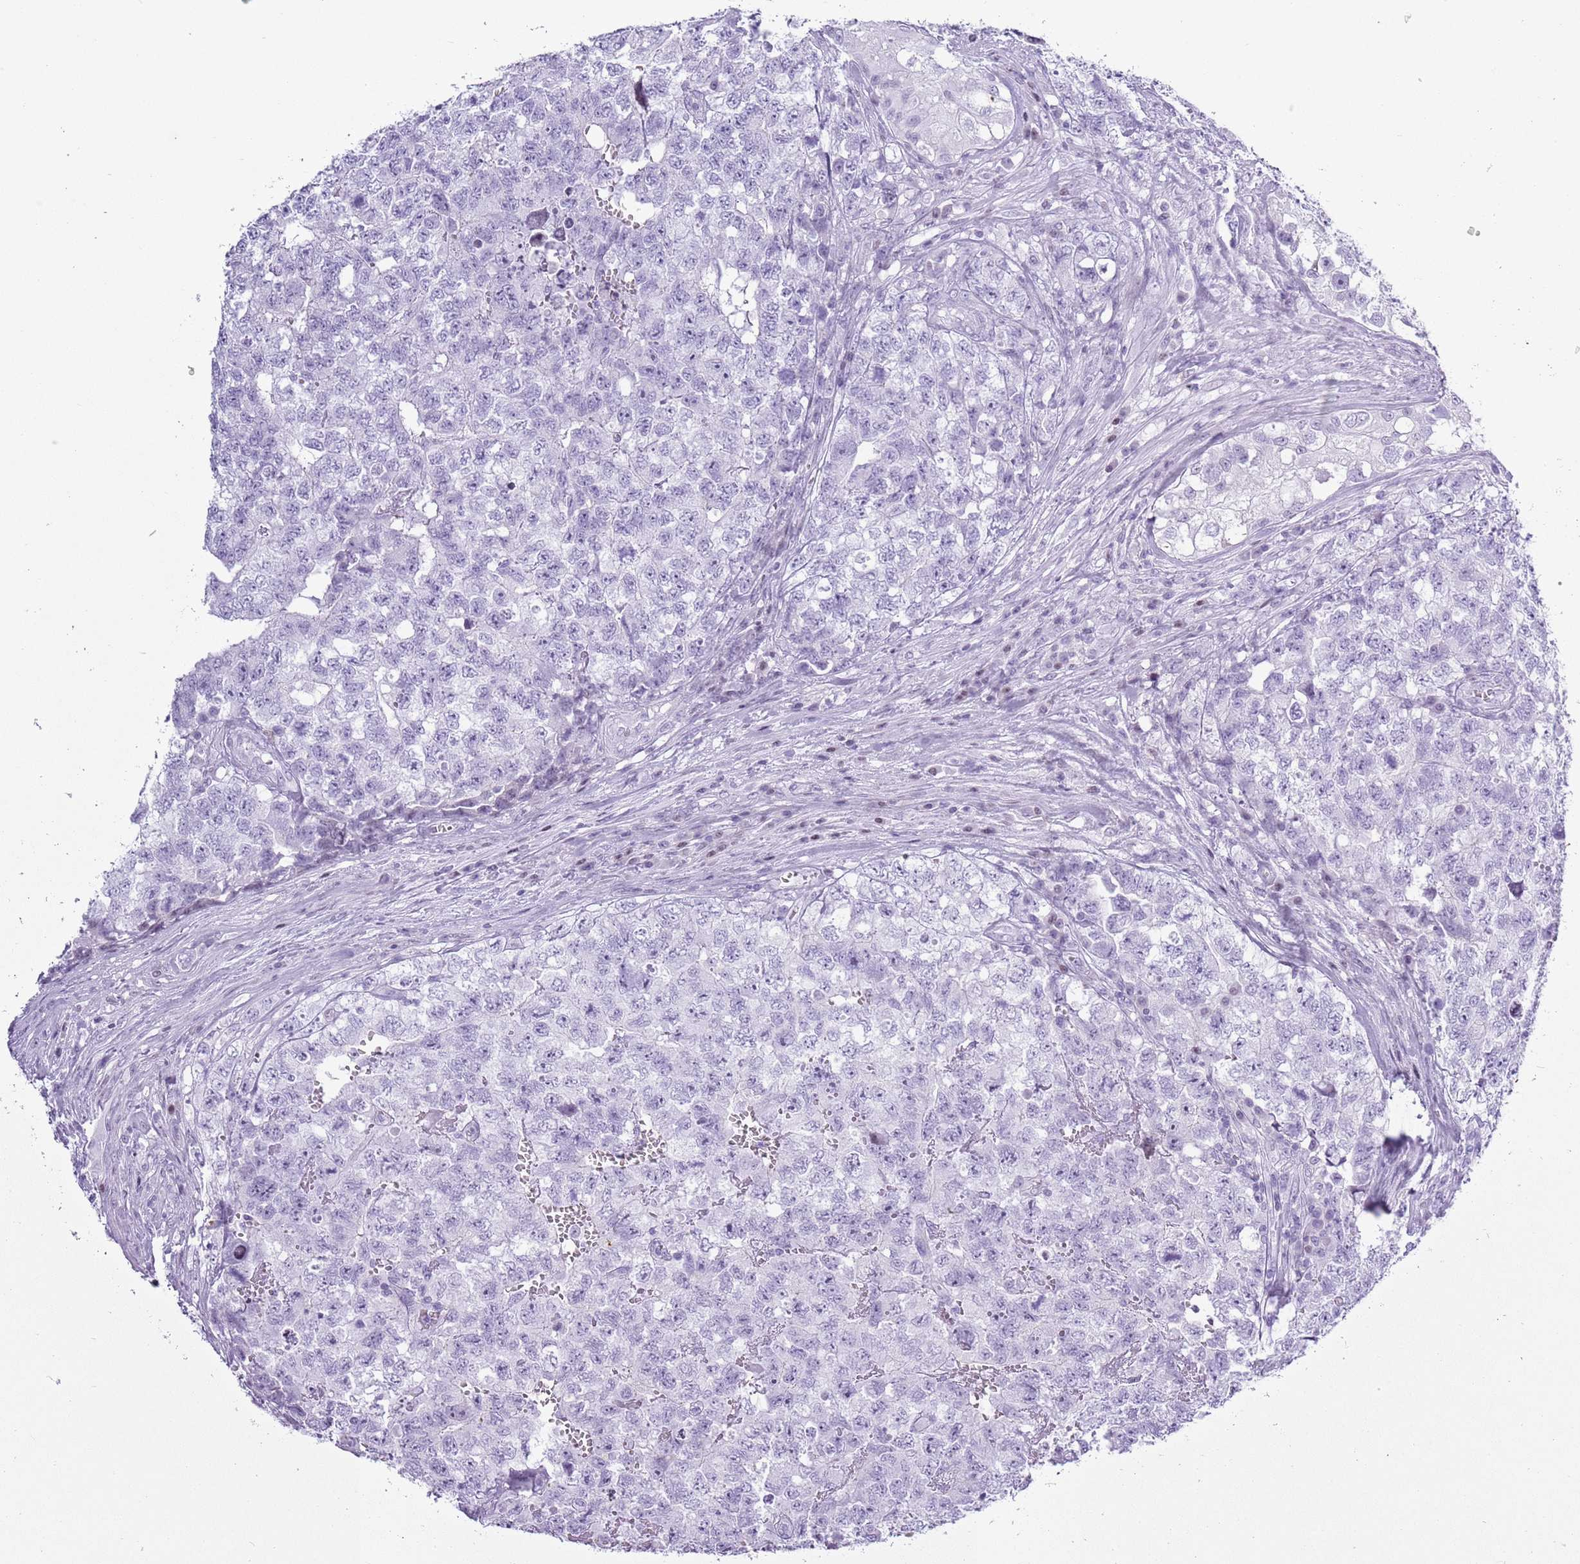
{"staining": {"intensity": "negative", "quantity": "none", "location": "none"}, "tissue": "testis cancer", "cell_type": "Tumor cells", "image_type": "cancer", "snomed": [{"axis": "morphology", "description": "Carcinoma, Embryonal, NOS"}, {"axis": "topography", "description": "Testis"}], "caption": "The immunohistochemistry (IHC) histopathology image has no significant staining in tumor cells of testis cancer tissue. The staining is performed using DAB (3,3'-diaminobenzidine) brown chromogen with nuclei counter-stained in using hematoxylin.", "gene": "ASIP", "patient": {"sex": "male", "age": 31}}